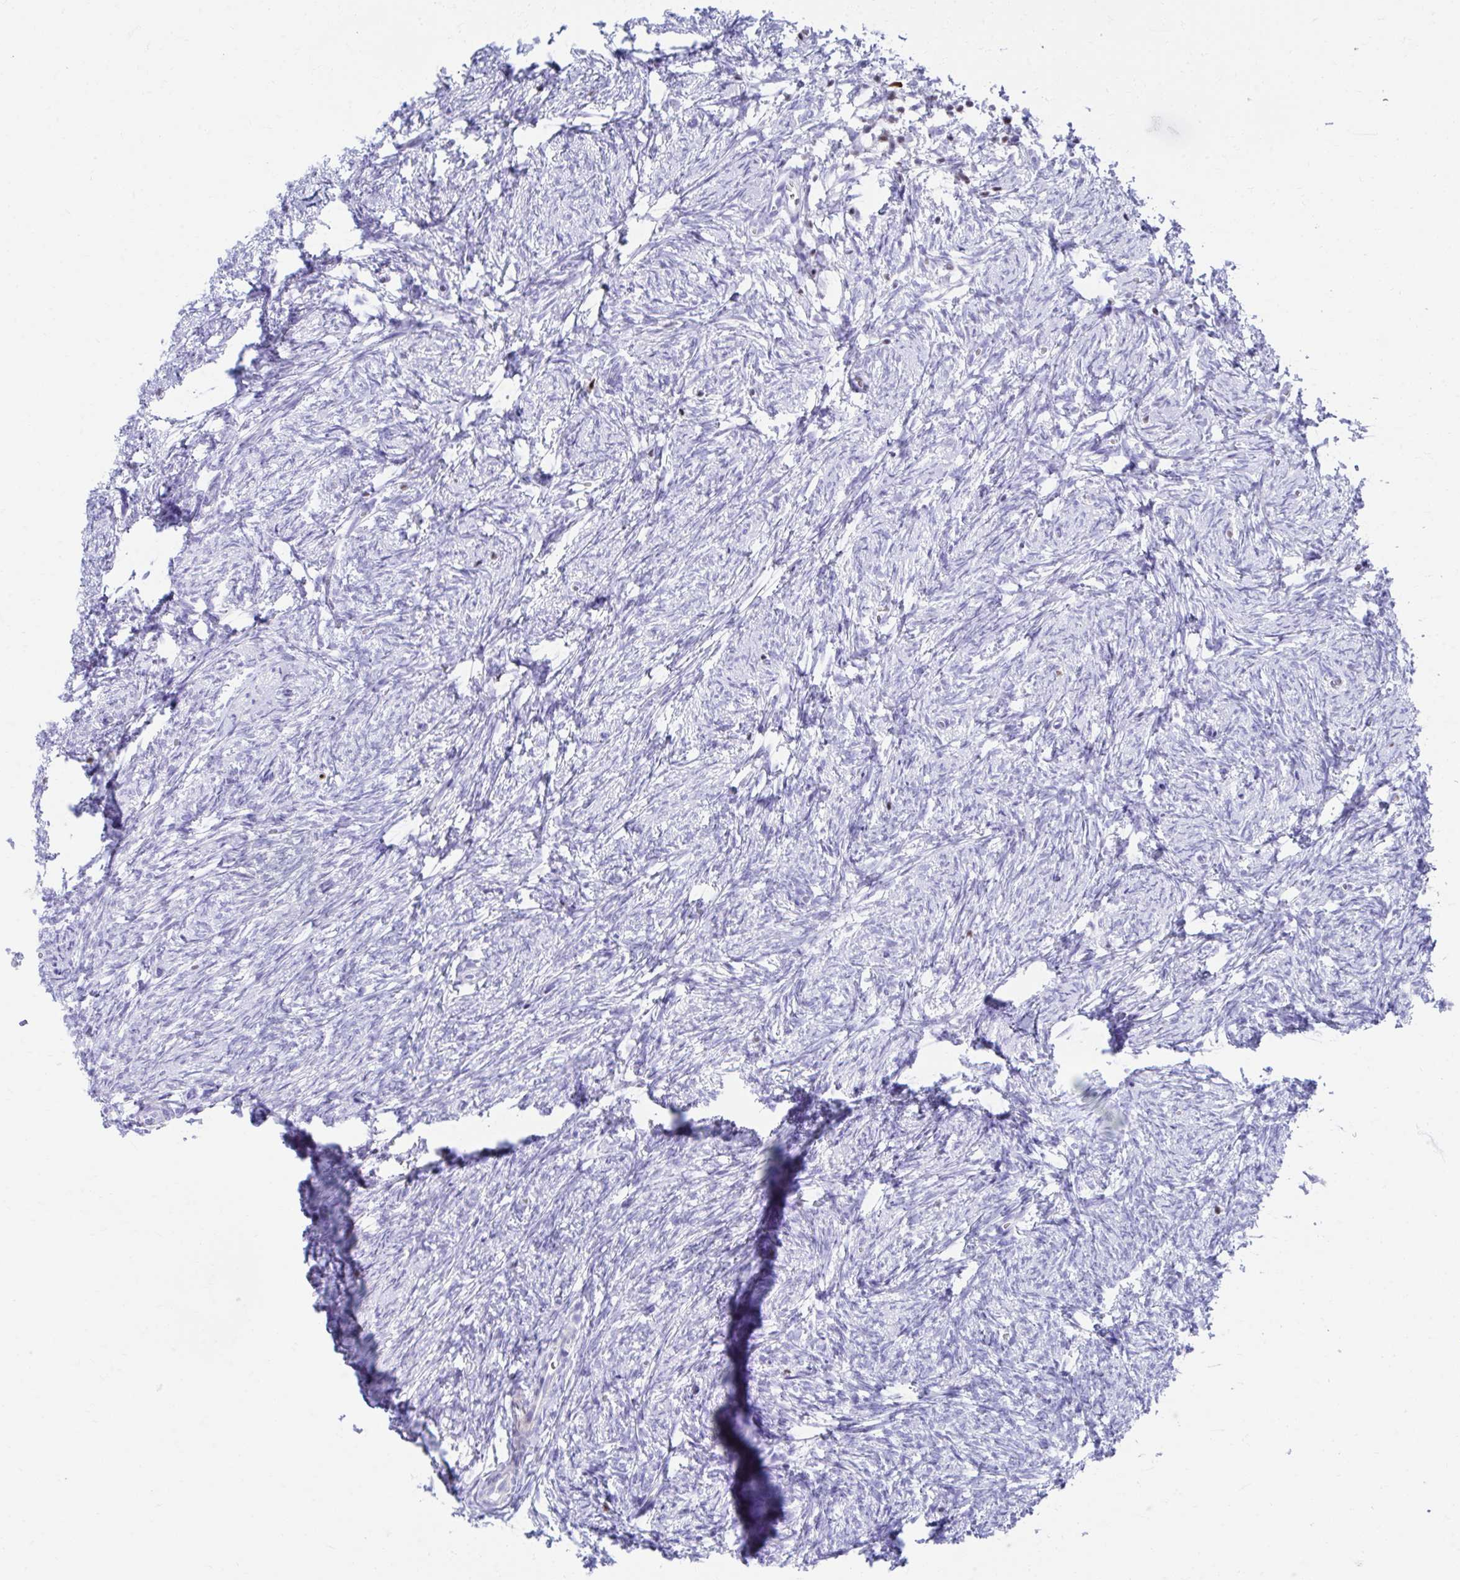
{"staining": {"intensity": "negative", "quantity": "none", "location": "none"}, "tissue": "ovary", "cell_type": "Follicle cells", "image_type": "normal", "snomed": [{"axis": "morphology", "description": "Normal tissue, NOS"}, {"axis": "topography", "description": "Ovary"}], "caption": "DAB immunohistochemical staining of unremarkable human ovary shows no significant expression in follicle cells.", "gene": "RUNX3", "patient": {"sex": "female", "age": 41}}